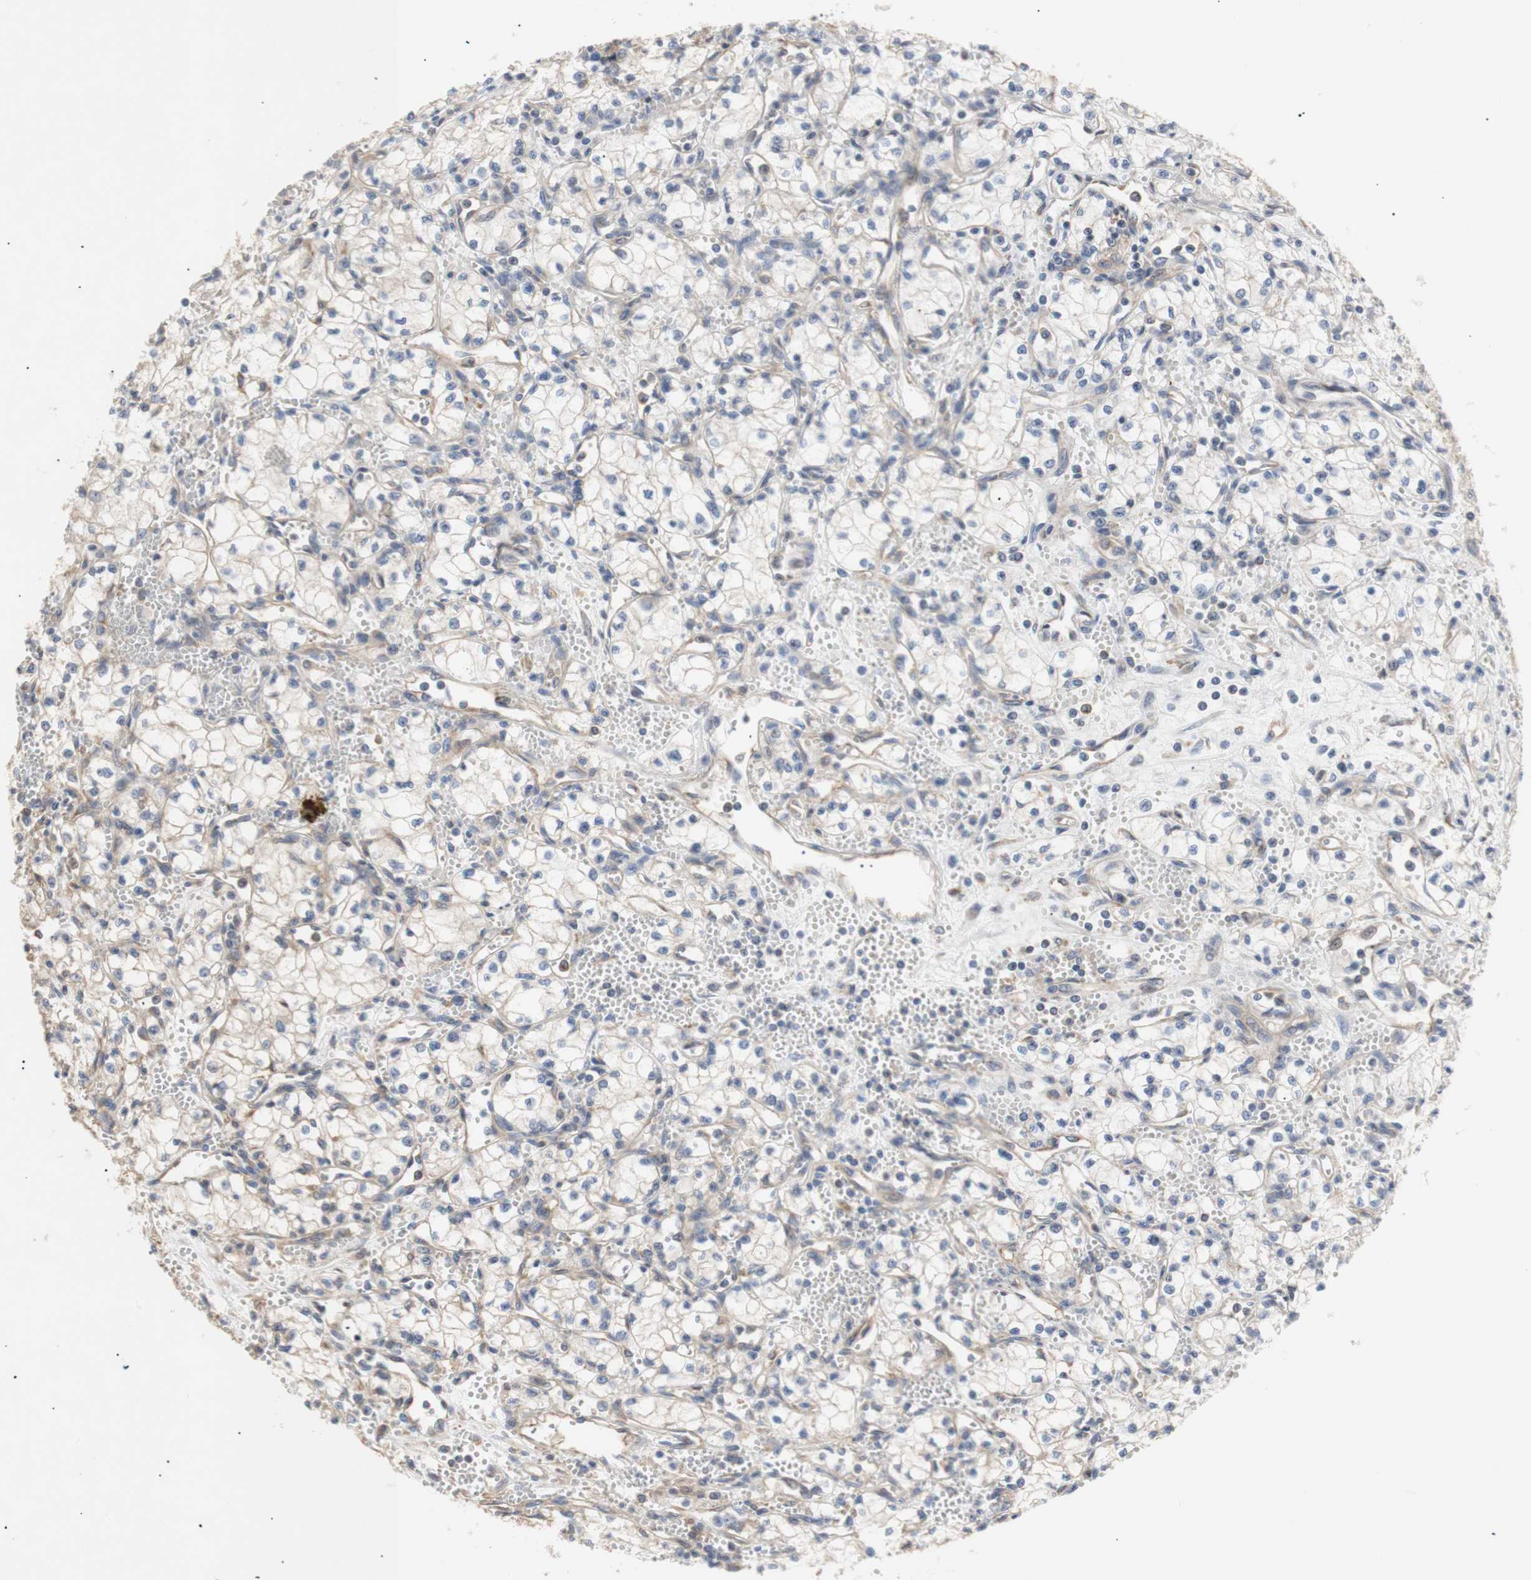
{"staining": {"intensity": "negative", "quantity": "none", "location": "none"}, "tissue": "renal cancer", "cell_type": "Tumor cells", "image_type": "cancer", "snomed": [{"axis": "morphology", "description": "Normal tissue, NOS"}, {"axis": "morphology", "description": "Adenocarcinoma, NOS"}, {"axis": "topography", "description": "Kidney"}], "caption": "High power microscopy image of an immunohistochemistry (IHC) image of renal cancer (adenocarcinoma), revealing no significant expression in tumor cells.", "gene": "IKBKG", "patient": {"sex": "male", "age": 59}}